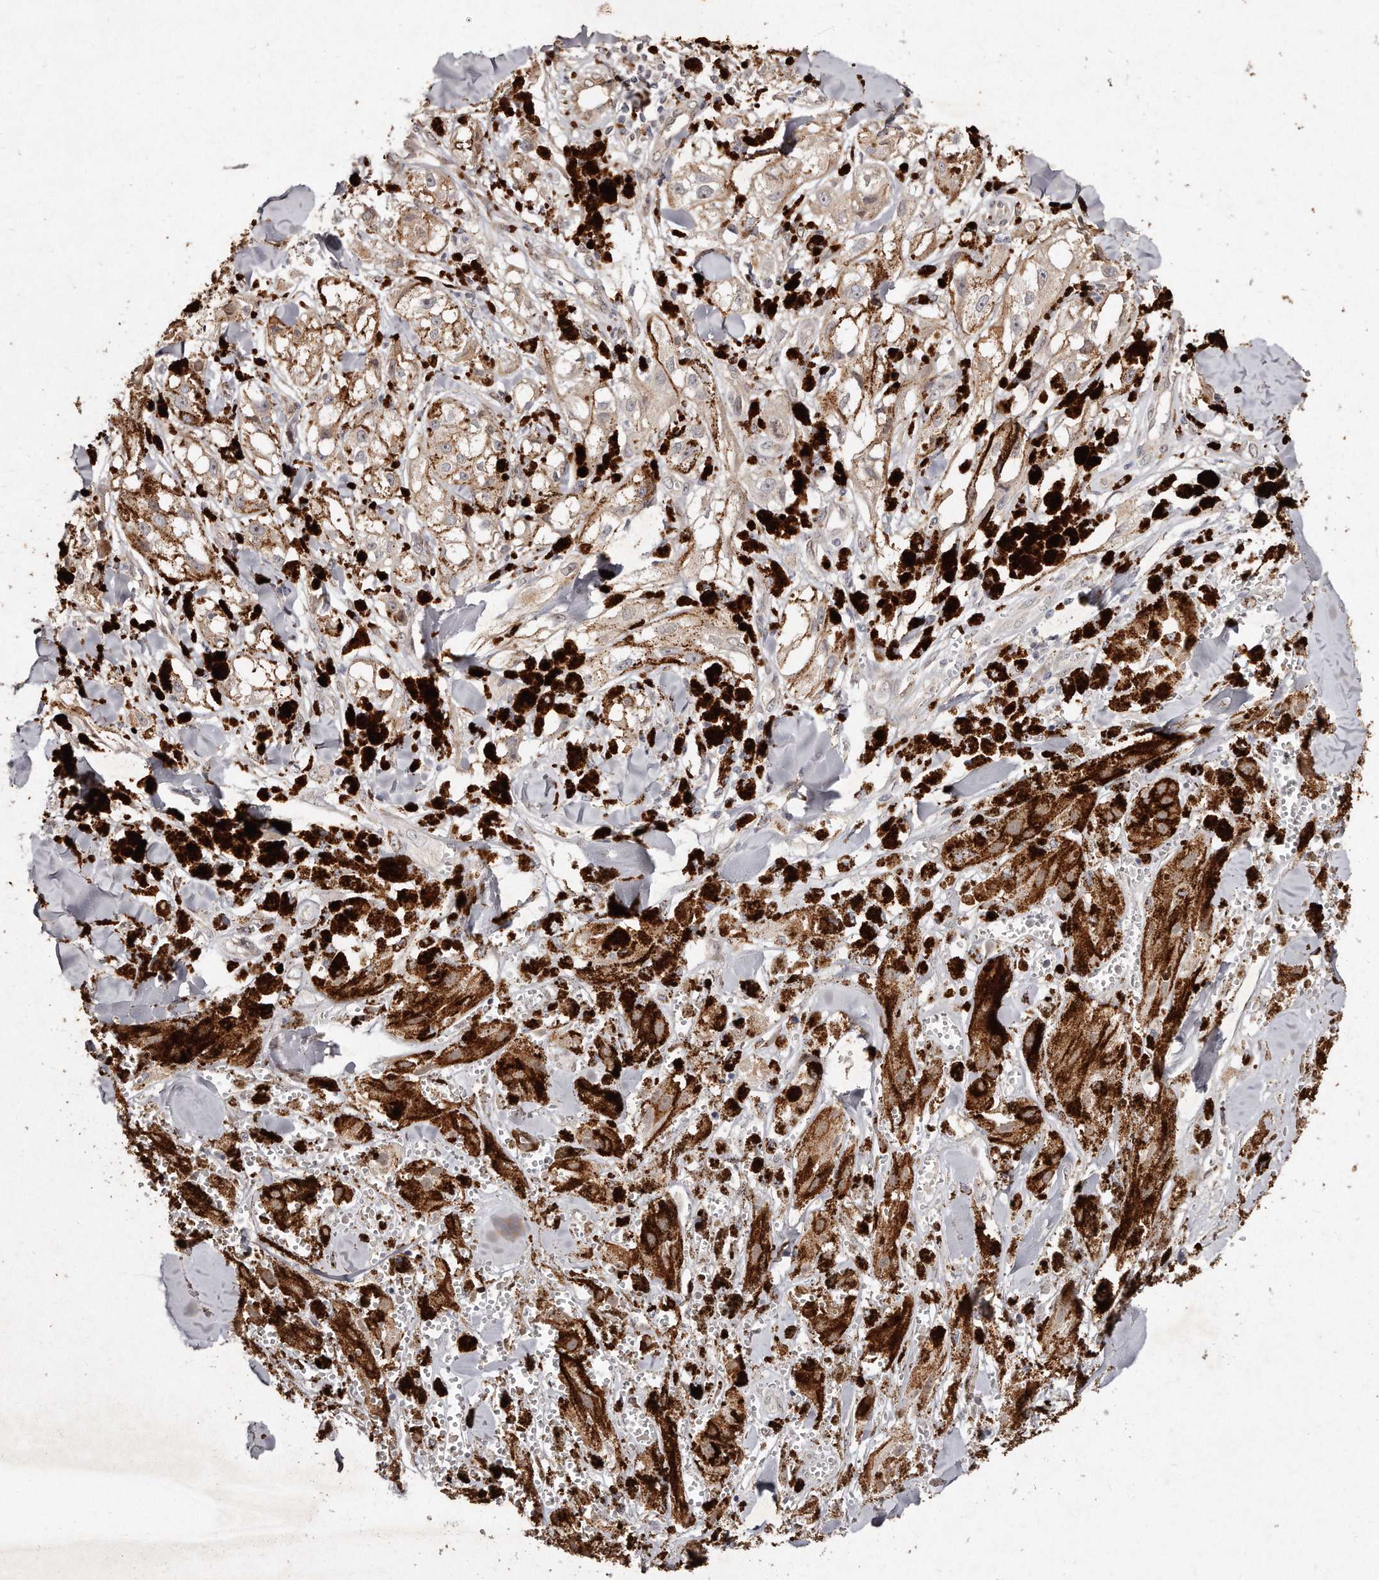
{"staining": {"intensity": "weak", "quantity": "<25%", "location": "cytoplasmic/membranous"}, "tissue": "melanoma", "cell_type": "Tumor cells", "image_type": "cancer", "snomed": [{"axis": "morphology", "description": "Malignant melanoma, NOS"}, {"axis": "topography", "description": "Skin"}], "caption": "This is an immunohistochemistry image of human malignant melanoma. There is no expression in tumor cells.", "gene": "HASPIN", "patient": {"sex": "male", "age": 88}}